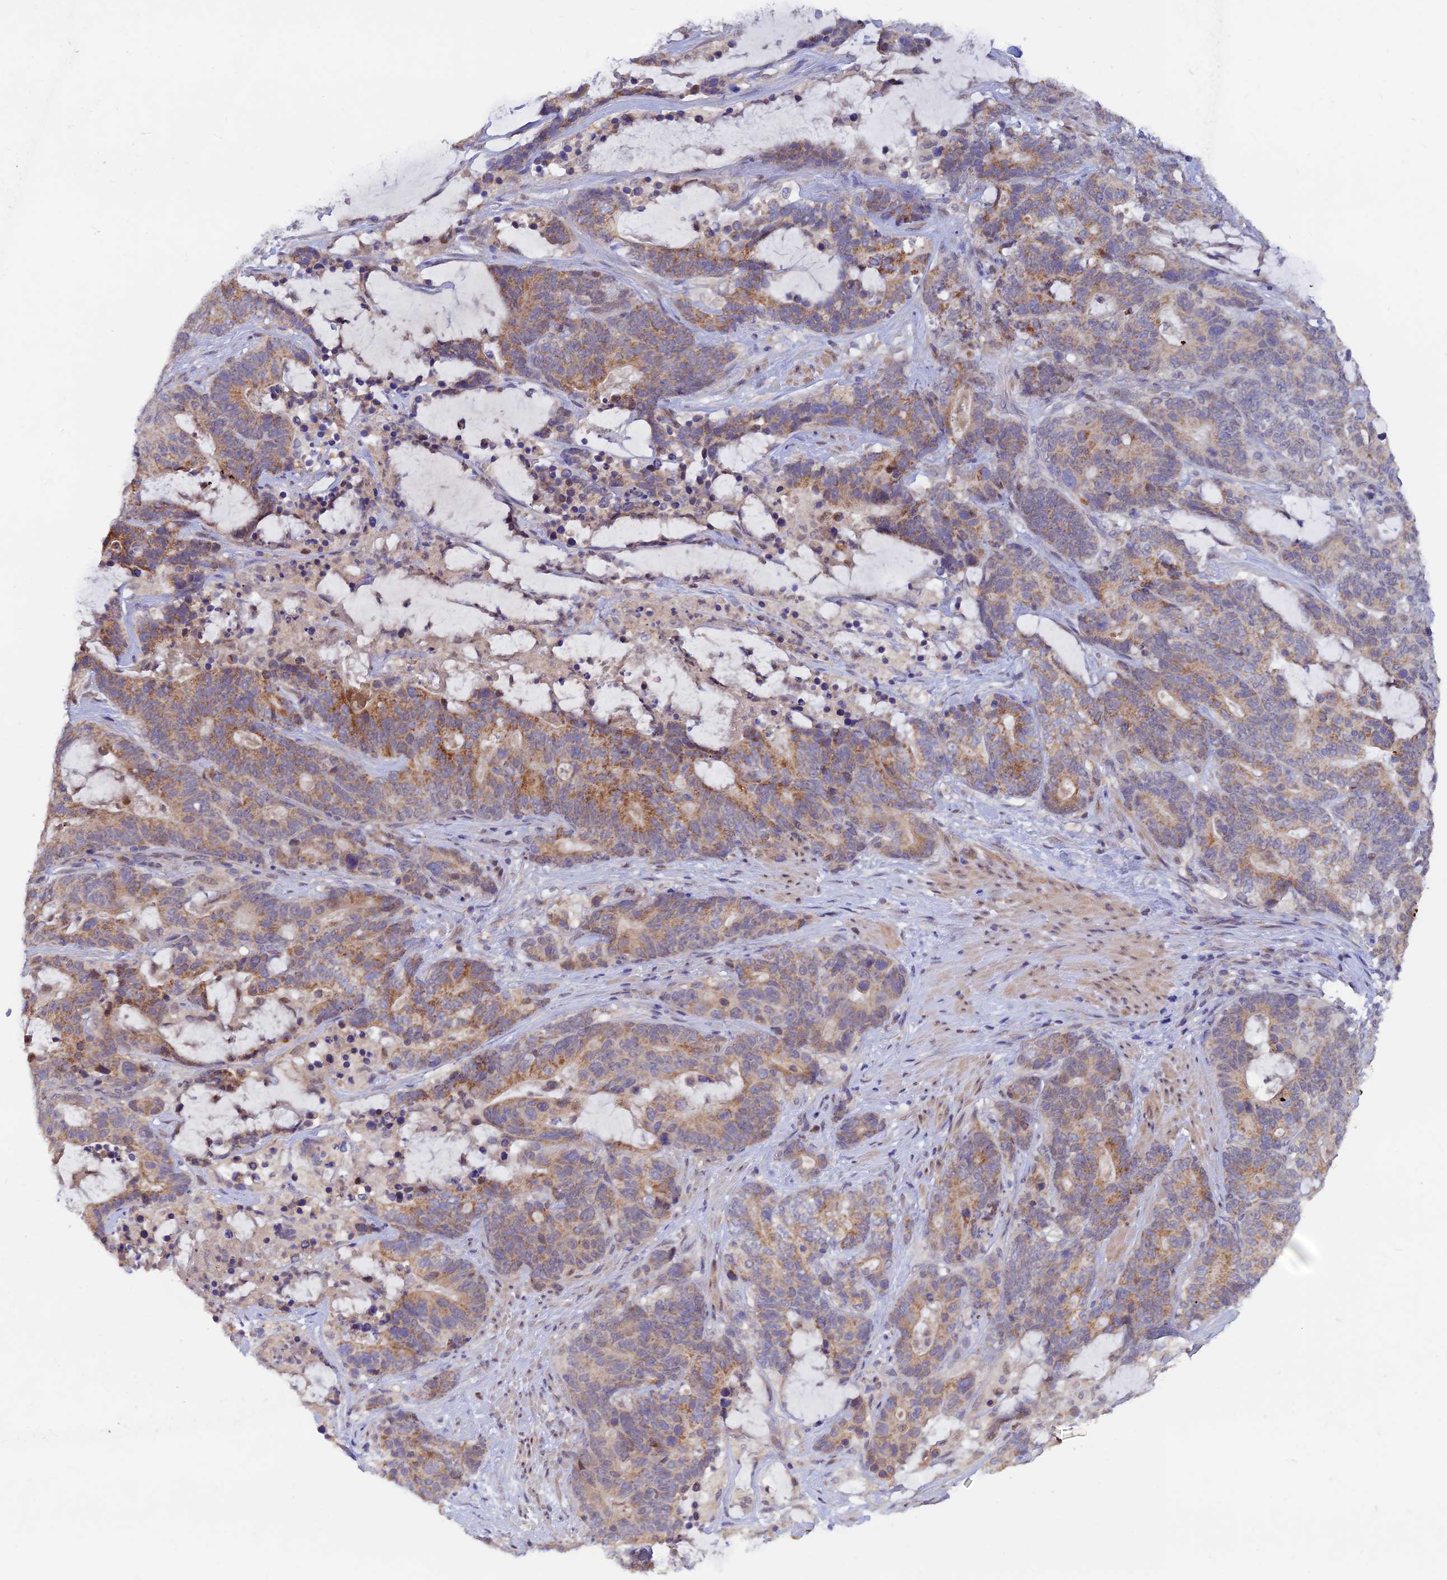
{"staining": {"intensity": "moderate", "quantity": ">75%", "location": "cytoplasmic/membranous"}, "tissue": "stomach cancer", "cell_type": "Tumor cells", "image_type": "cancer", "snomed": [{"axis": "morphology", "description": "Adenocarcinoma, NOS"}, {"axis": "topography", "description": "Stomach"}], "caption": "Immunohistochemistry (IHC) image of human stomach cancer stained for a protein (brown), which reveals medium levels of moderate cytoplasmic/membranous positivity in about >75% of tumor cells.", "gene": "FASTKD5", "patient": {"sex": "female", "age": 76}}